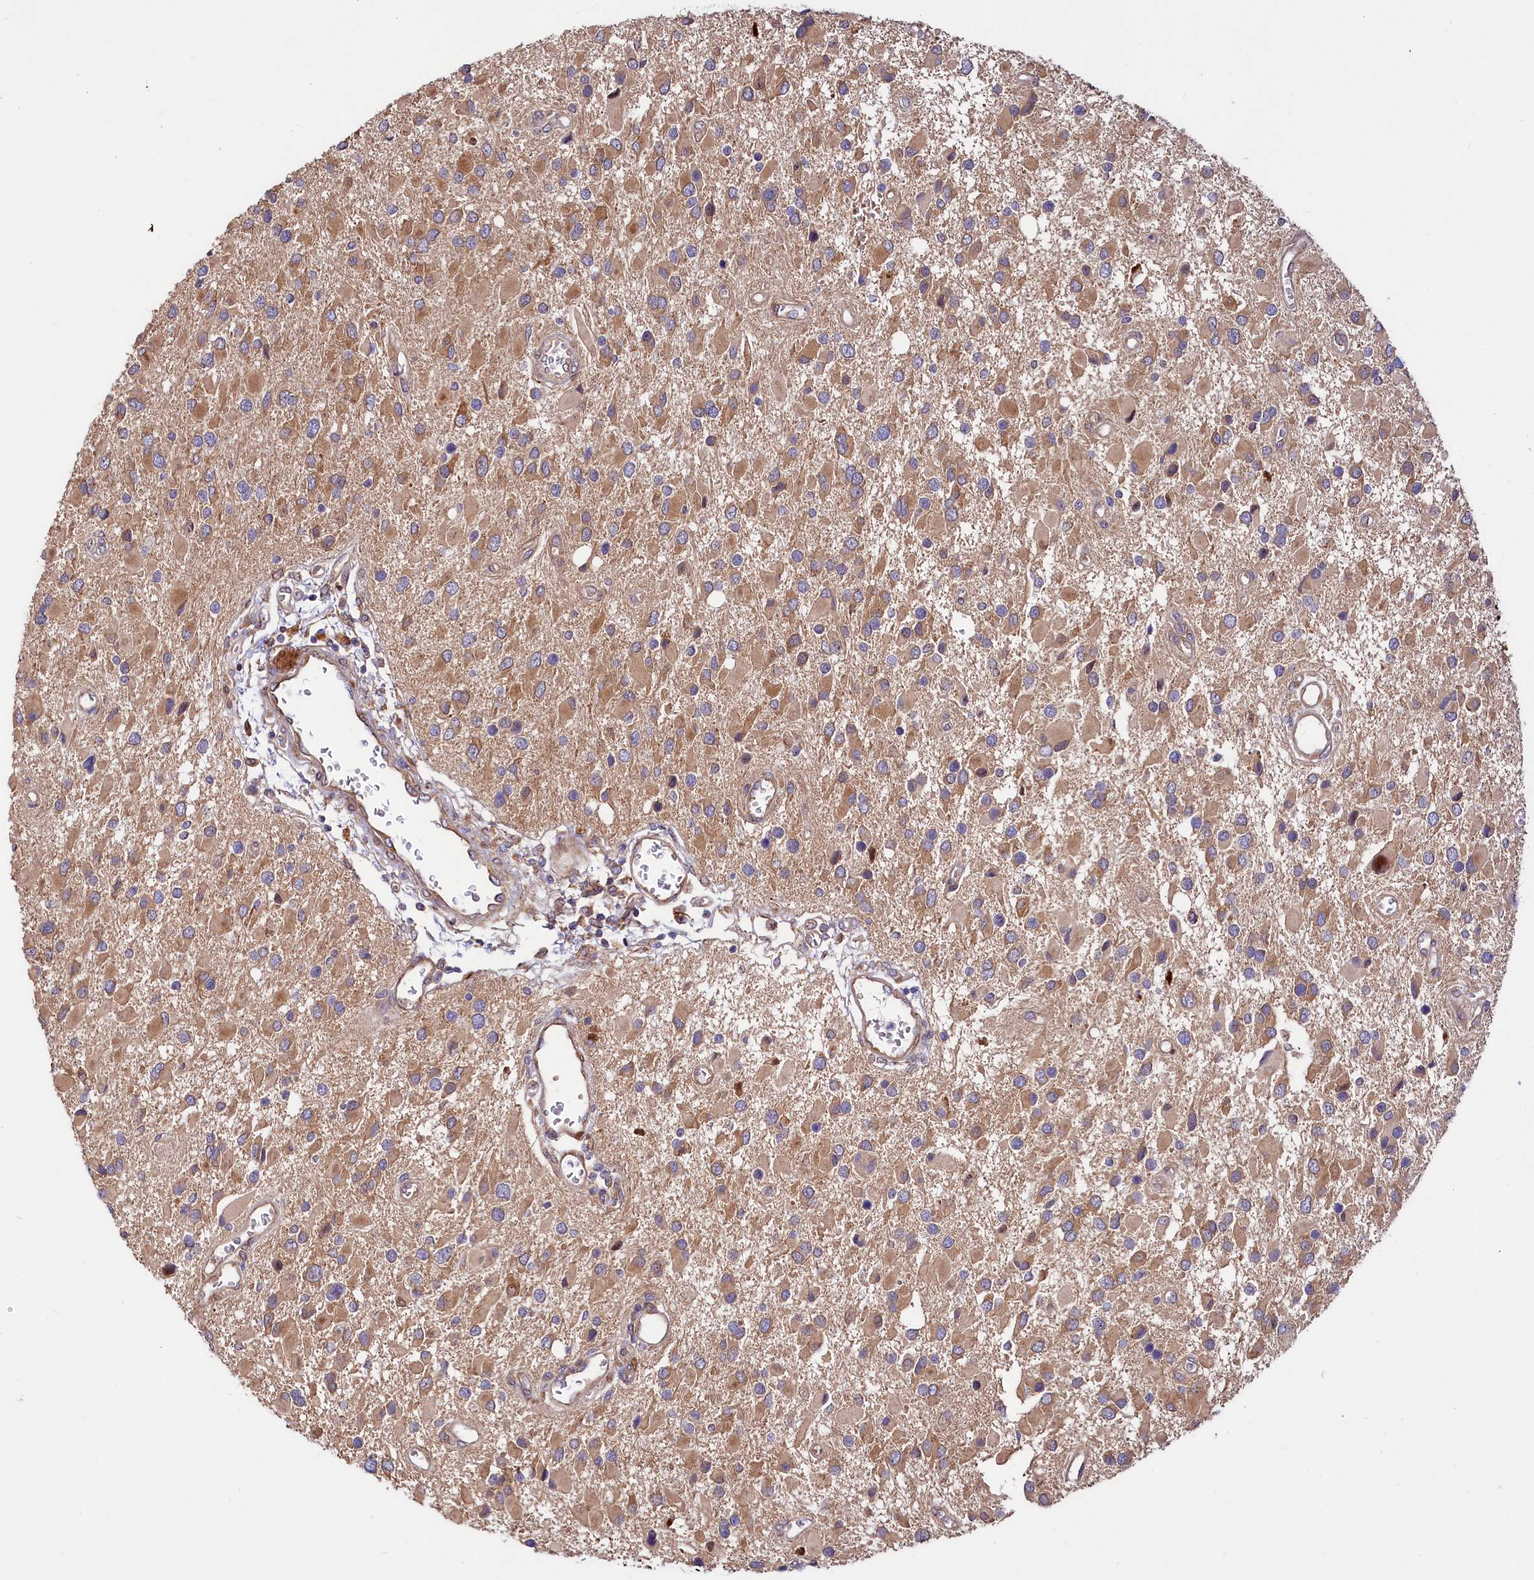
{"staining": {"intensity": "moderate", "quantity": ">75%", "location": "cytoplasmic/membranous"}, "tissue": "glioma", "cell_type": "Tumor cells", "image_type": "cancer", "snomed": [{"axis": "morphology", "description": "Glioma, malignant, High grade"}, {"axis": "topography", "description": "Brain"}], "caption": "A brown stain labels moderate cytoplasmic/membranous expression of a protein in human malignant glioma (high-grade) tumor cells.", "gene": "PDZRN3", "patient": {"sex": "male", "age": 53}}